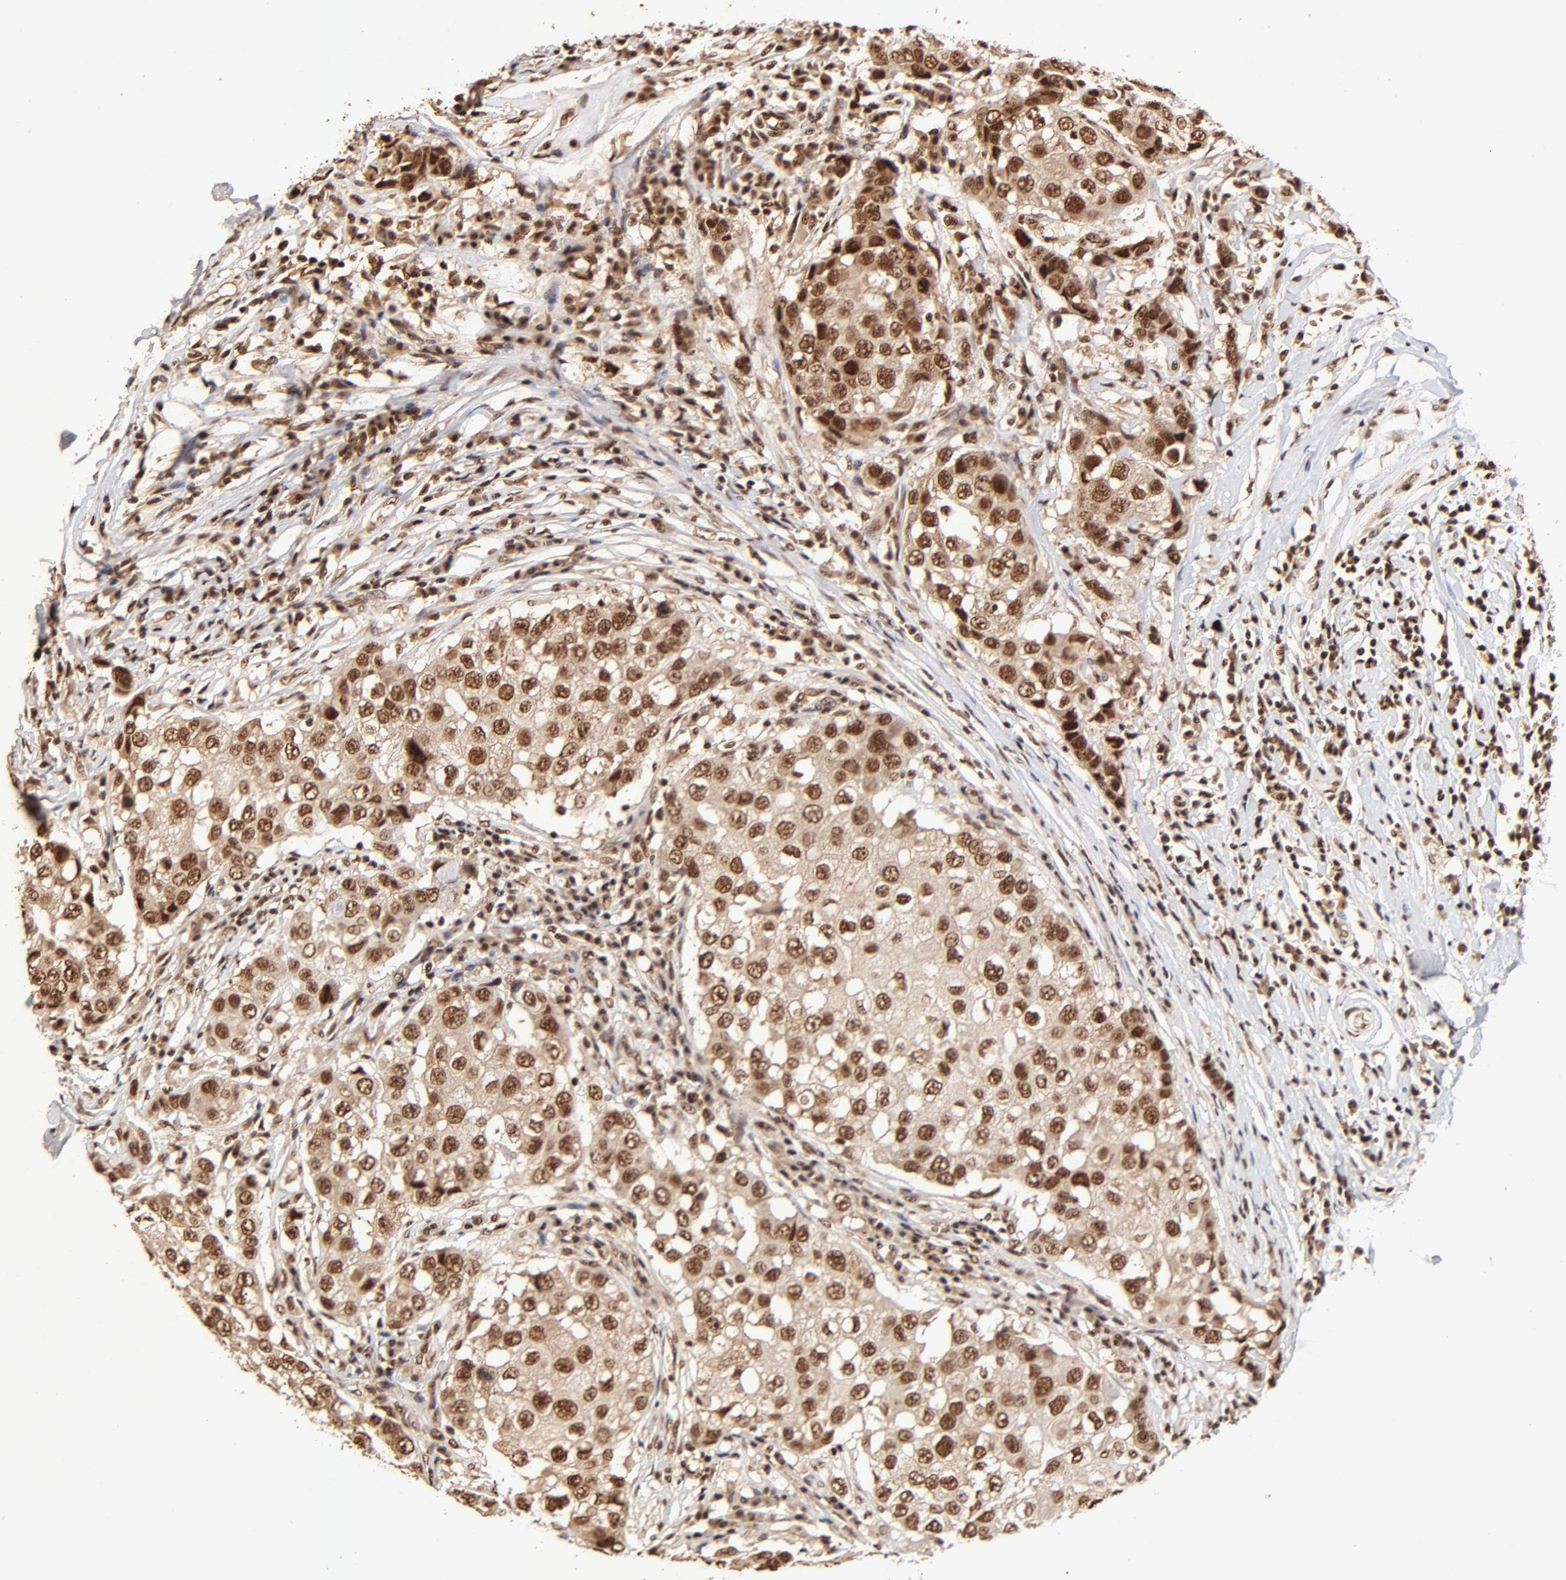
{"staining": {"intensity": "strong", "quantity": ">75%", "location": "cytoplasmic/membranous,nuclear"}, "tissue": "breast cancer", "cell_type": "Tumor cells", "image_type": "cancer", "snomed": [{"axis": "morphology", "description": "Duct carcinoma"}, {"axis": "topography", "description": "Breast"}], "caption": "Approximately >75% of tumor cells in breast invasive ductal carcinoma exhibit strong cytoplasmic/membranous and nuclear protein positivity as visualized by brown immunohistochemical staining.", "gene": "MED12", "patient": {"sex": "female", "age": 27}}